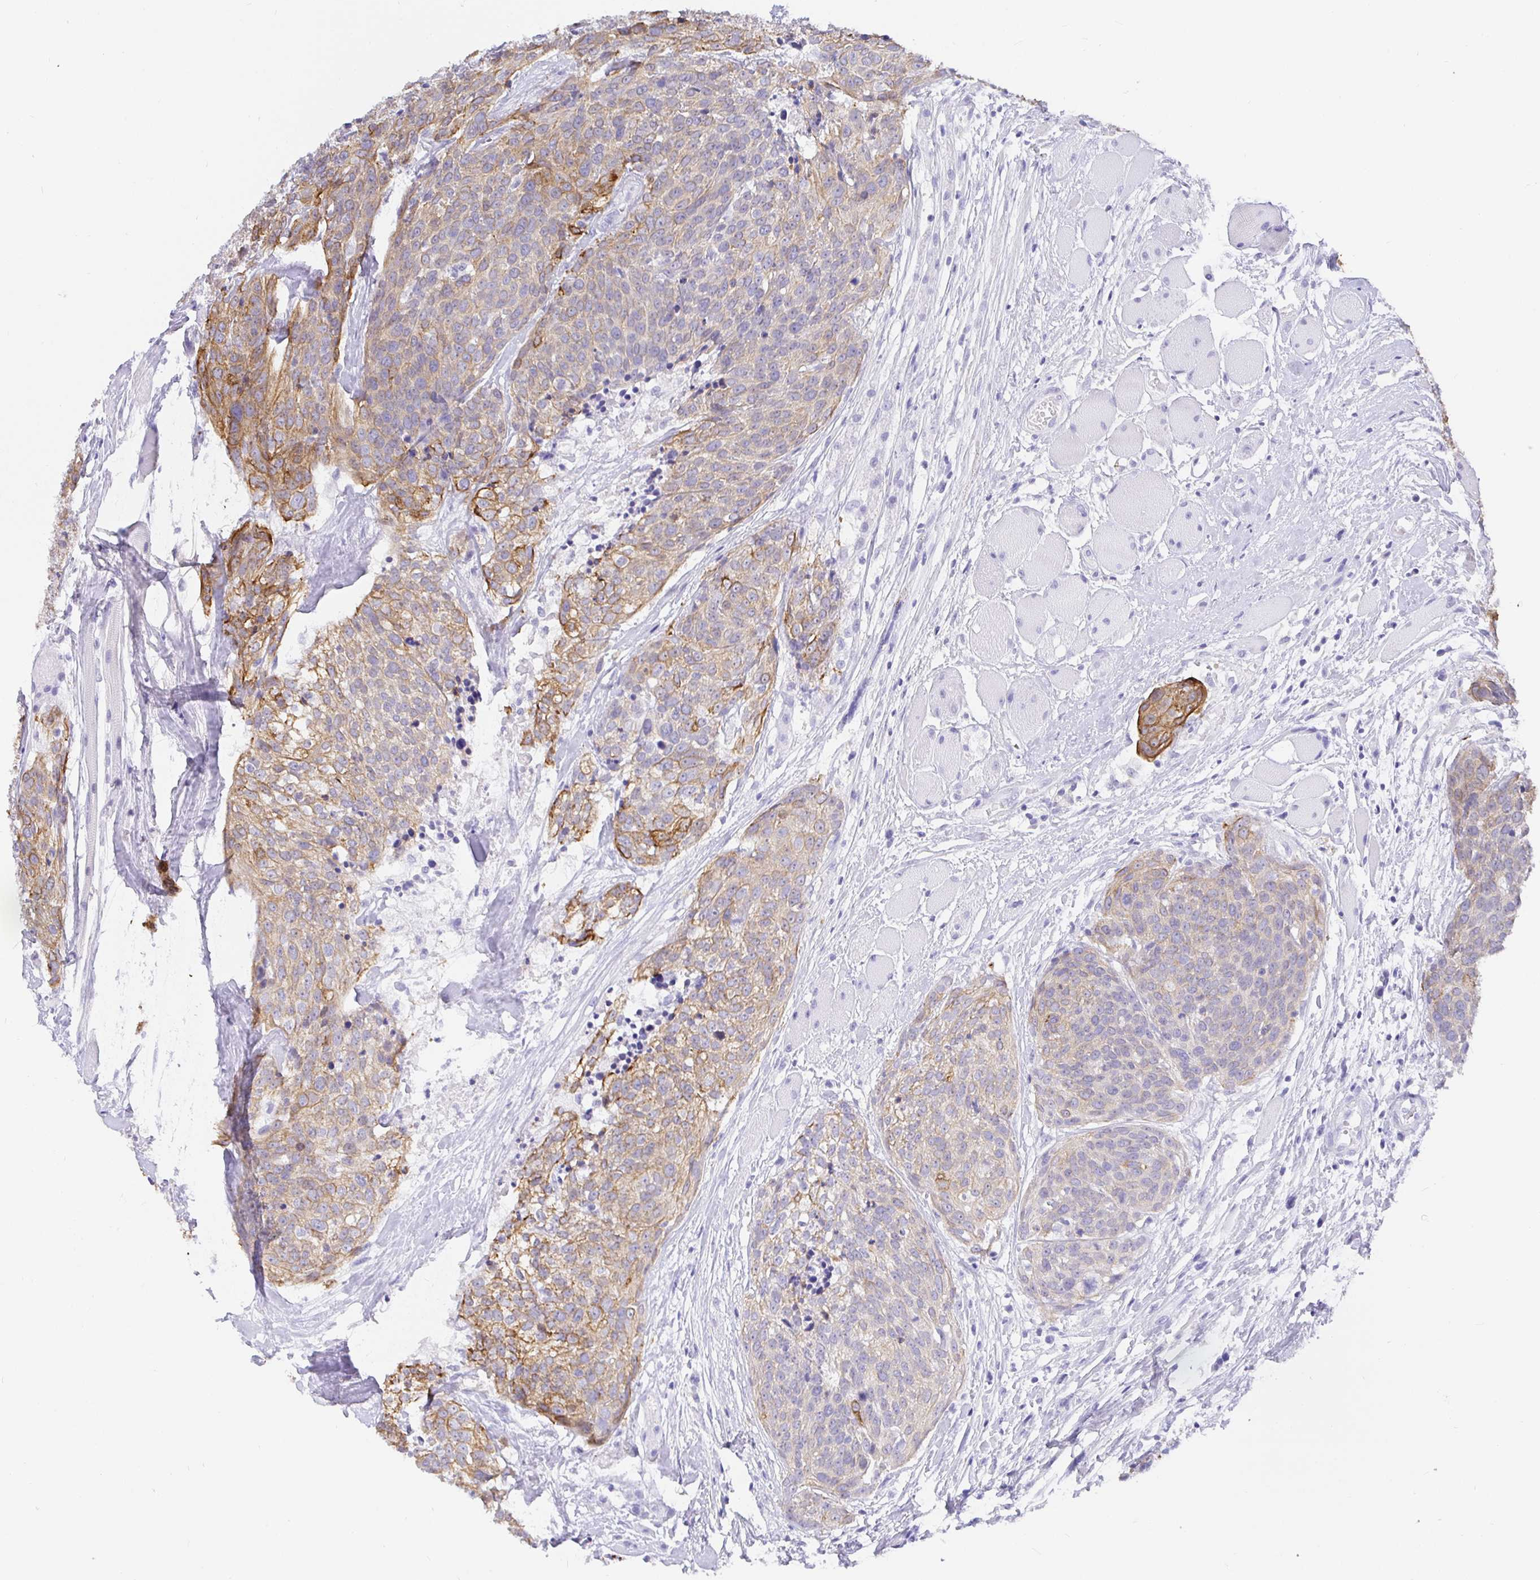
{"staining": {"intensity": "moderate", "quantity": "<25%", "location": "cytoplasmic/membranous"}, "tissue": "head and neck cancer", "cell_type": "Tumor cells", "image_type": "cancer", "snomed": [{"axis": "morphology", "description": "Squamous cell carcinoma, NOS"}, {"axis": "topography", "description": "Oral tissue"}, {"axis": "topography", "description": "Head-Neck"}], "caption": "Approximately <25% of tumor cells in human head and neck cancer show moderate cytoplasmic/membranous protein positivity as visualized by brown immunohistochemical staining.", "gene": "EZHIP", "patient": {"sex": "male", "age": 64}}